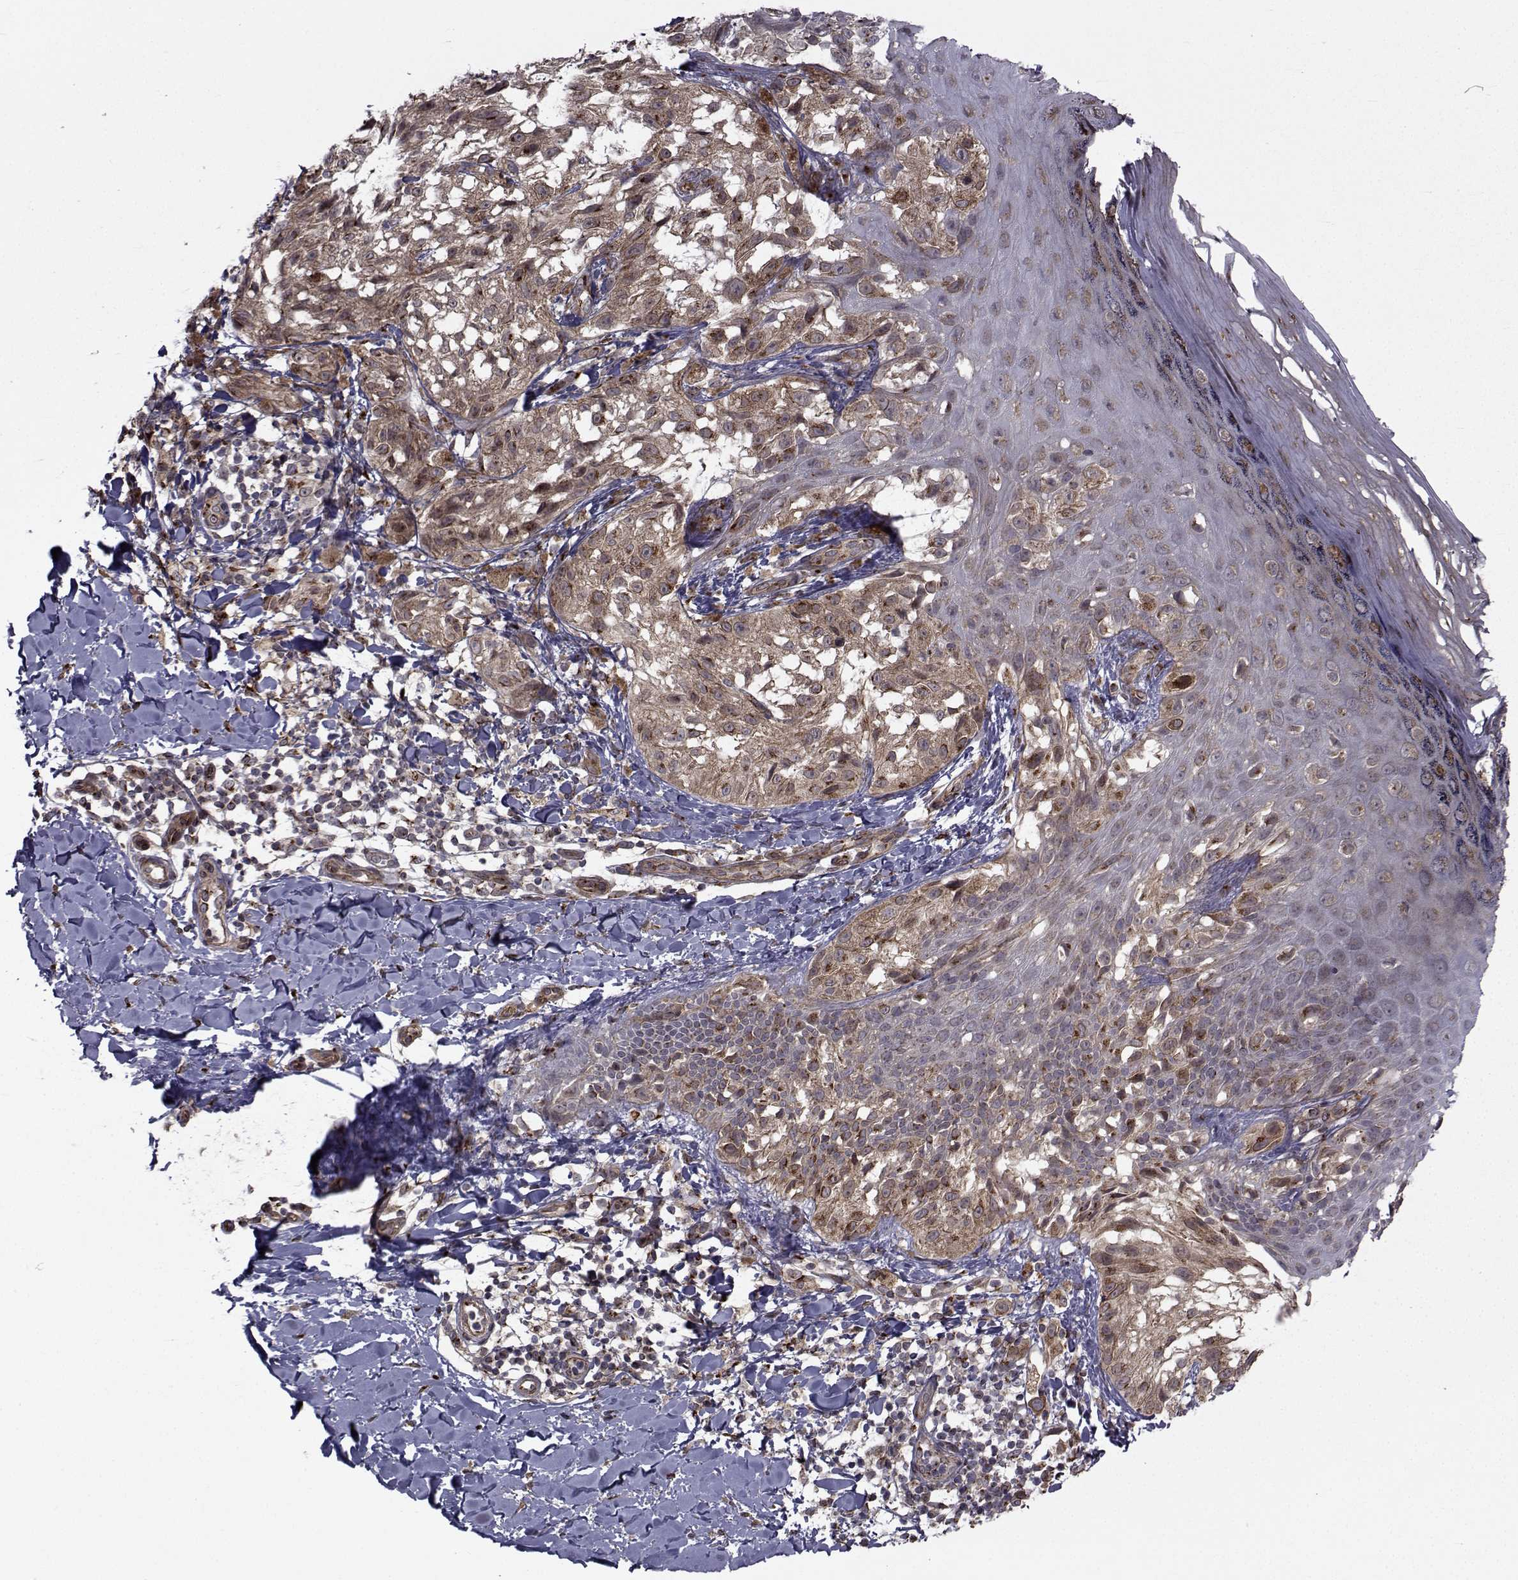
{"staining": {"intensity": "moderate", "quantity": ">75%", "location": "cytoplasmic/membranous"}, "tissue": "melanoma", "cell_type": "Tumor cells", "image_type": "cancer", "snomed": [{"axis": "morphology", "description": "Malignant melanoma, NOS"}, {"axis": "topography", "description": "Skin"}], "caption": "IHC (DAB) staining of human melanoma exhibits moderate cytoplasmic/membranous protein staining in approximately >75% of tumor cells.", "gene": "ATP6V1C2", "patient": {"sex": "male", "age": 36}}